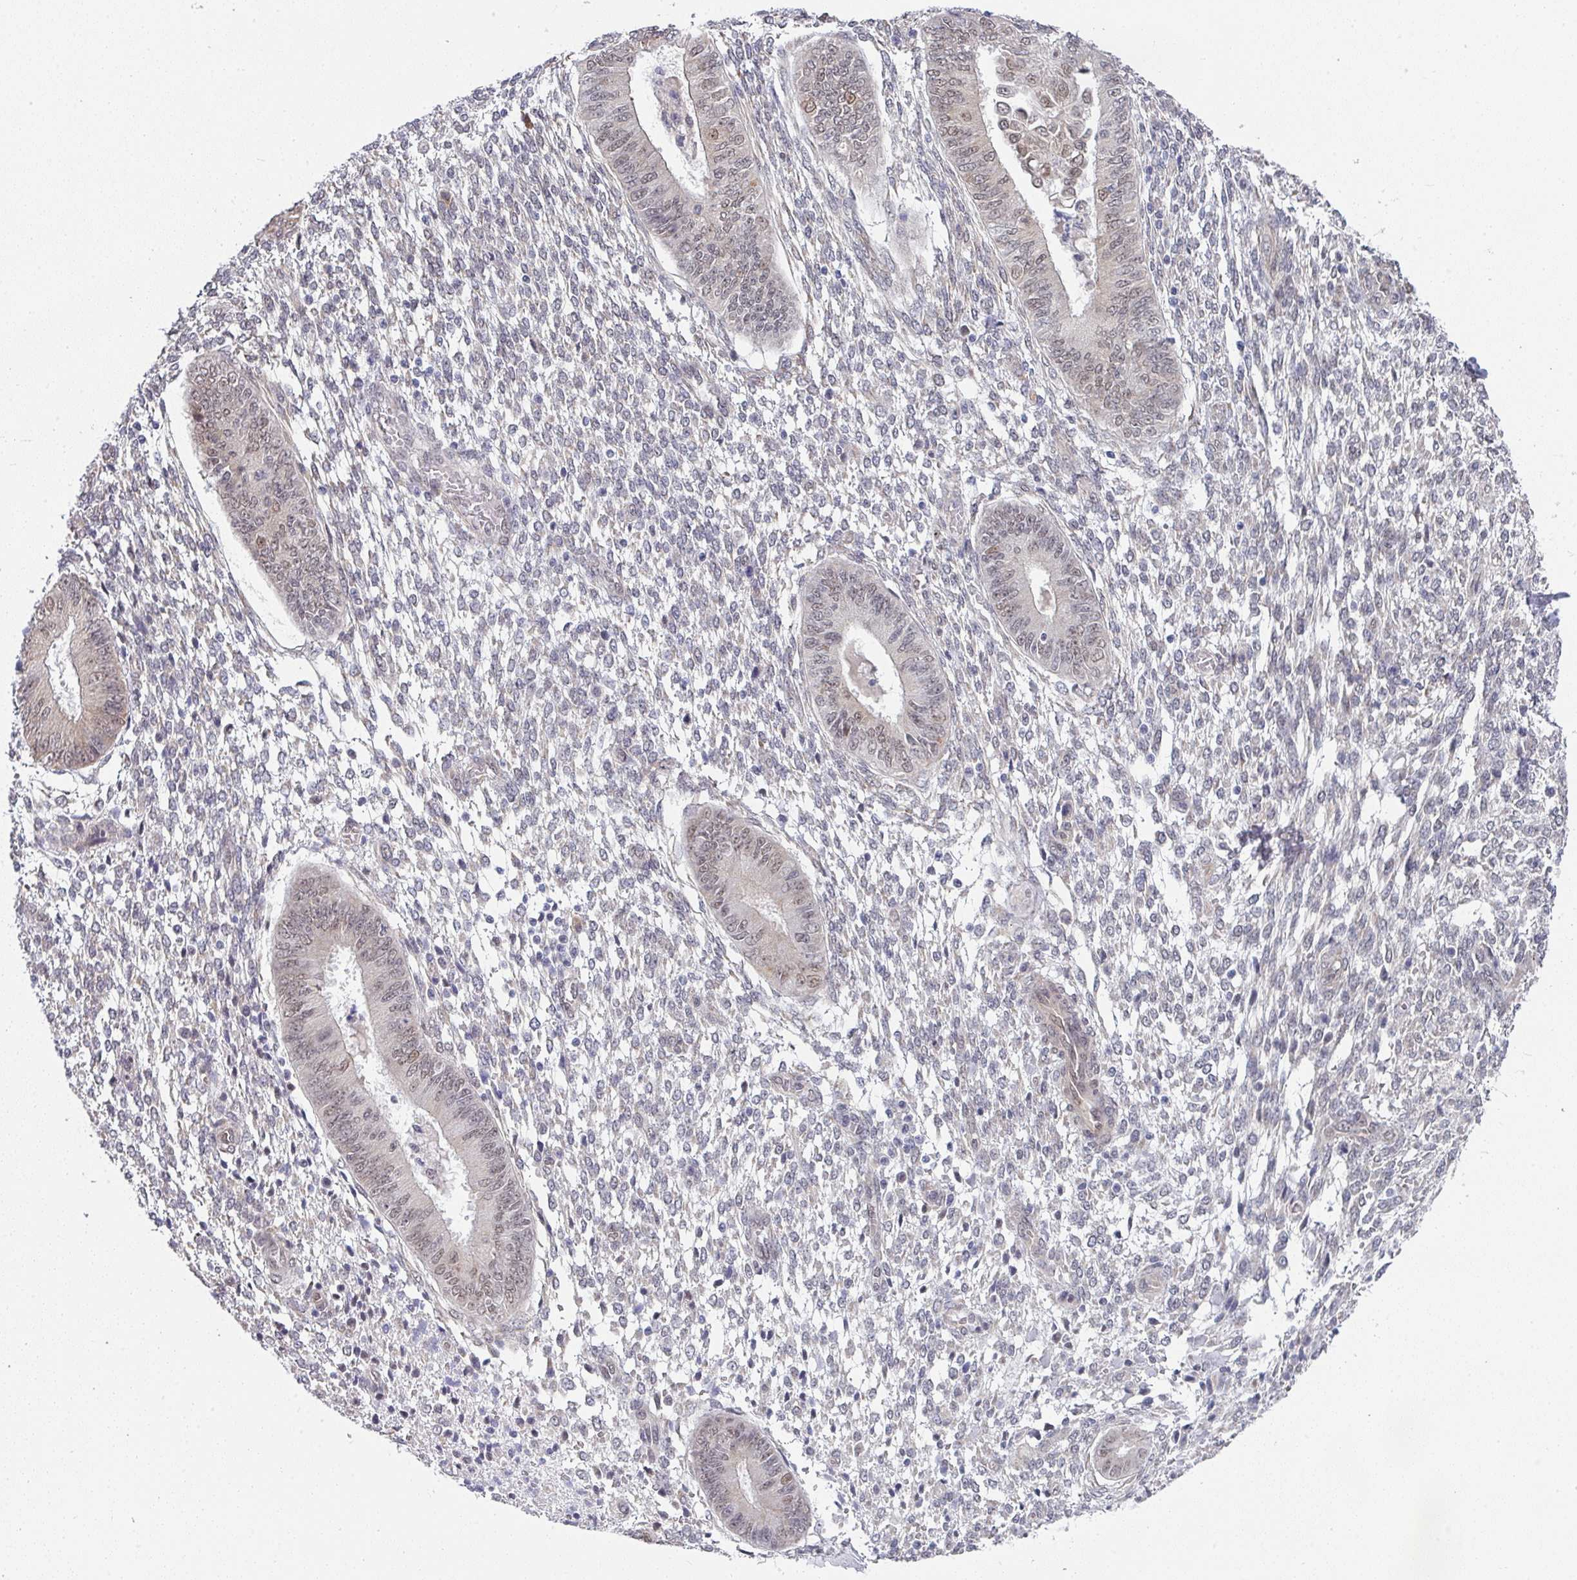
{"staining": {"intensity": "negative", "quantity": "none", "location": "none"}, "tissue": "endometrium", "cell_type": "Cells in endometrial stroma", "image_type": "normal", "snomed": [{"axis": "morphology", "description": "Normal tissue, NOS"}, {"axis": "topography", "description": "Endometrium"}], "caption": "IHC histopathology image of unremarkable endometrium: endometrium stained with DAB (3,3'-diaminobenzidine) reveals no significant protein expression in cells in endometrial stroma.", "gene": "TMED5", "patient": {"sex": "female", "age": 49}}